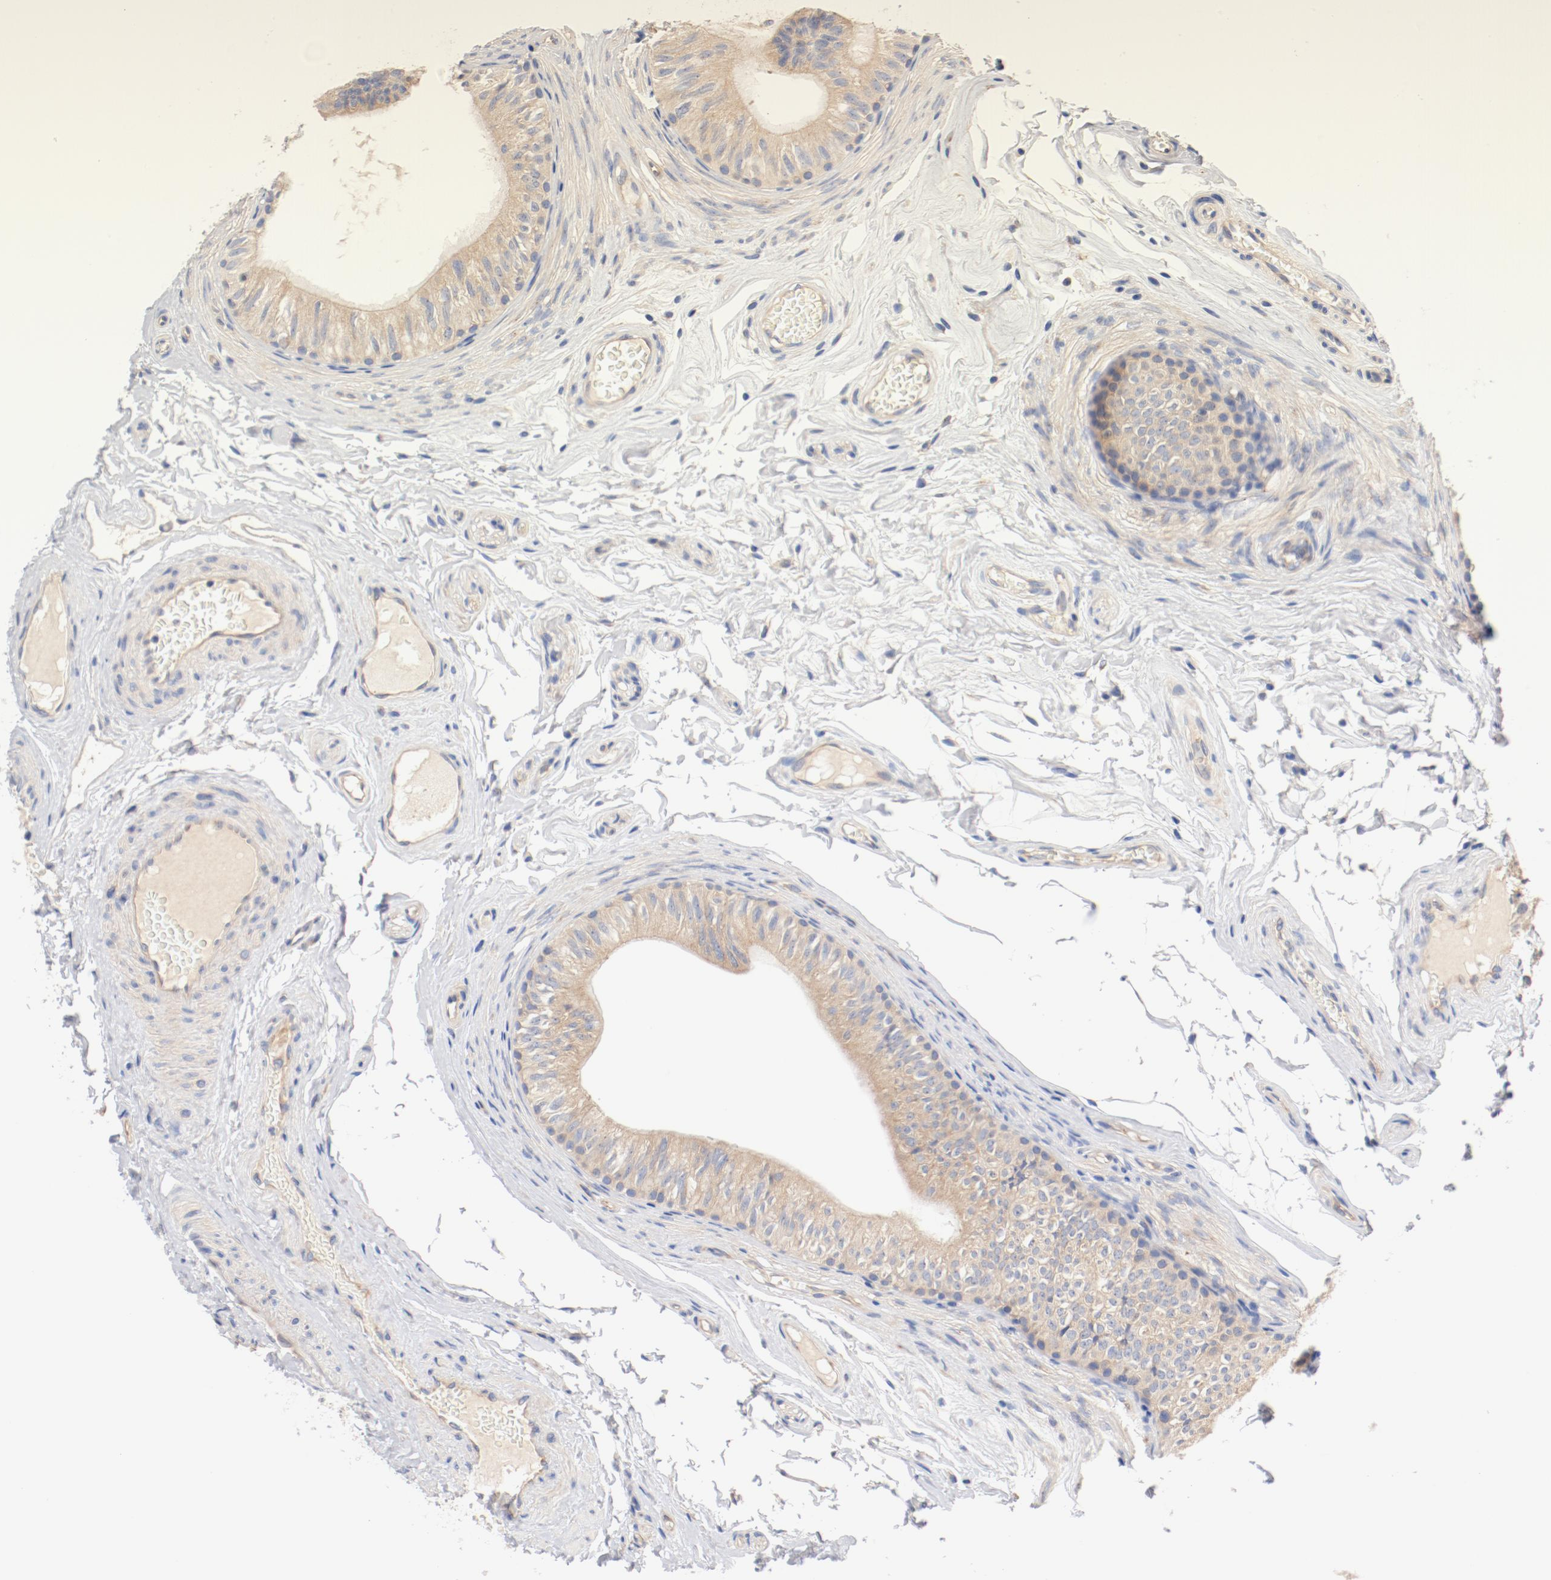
{"staining": {"intensity": "moderate", "quantity": "<25%", "location": "cytoplasmic/membranous"}, "tissue": "epididymis", "cell_type": "Glandular cells", "image_type": "normal", "snomed": [{"axis": "morphology", "description": "Normal tissue, NOS"}, {"axis": "topography", "description": "Testis"}, {"axis": "topography", "description": "Epididymis"}], "caption": "Human epididymis stained with a brown dye exhibits moderate cytoplasmic/membranous positive expression in approximately <25% of glandular cells.", "gene": "DYNC1H1", "patient": {"sex": "male", "age": 36}}